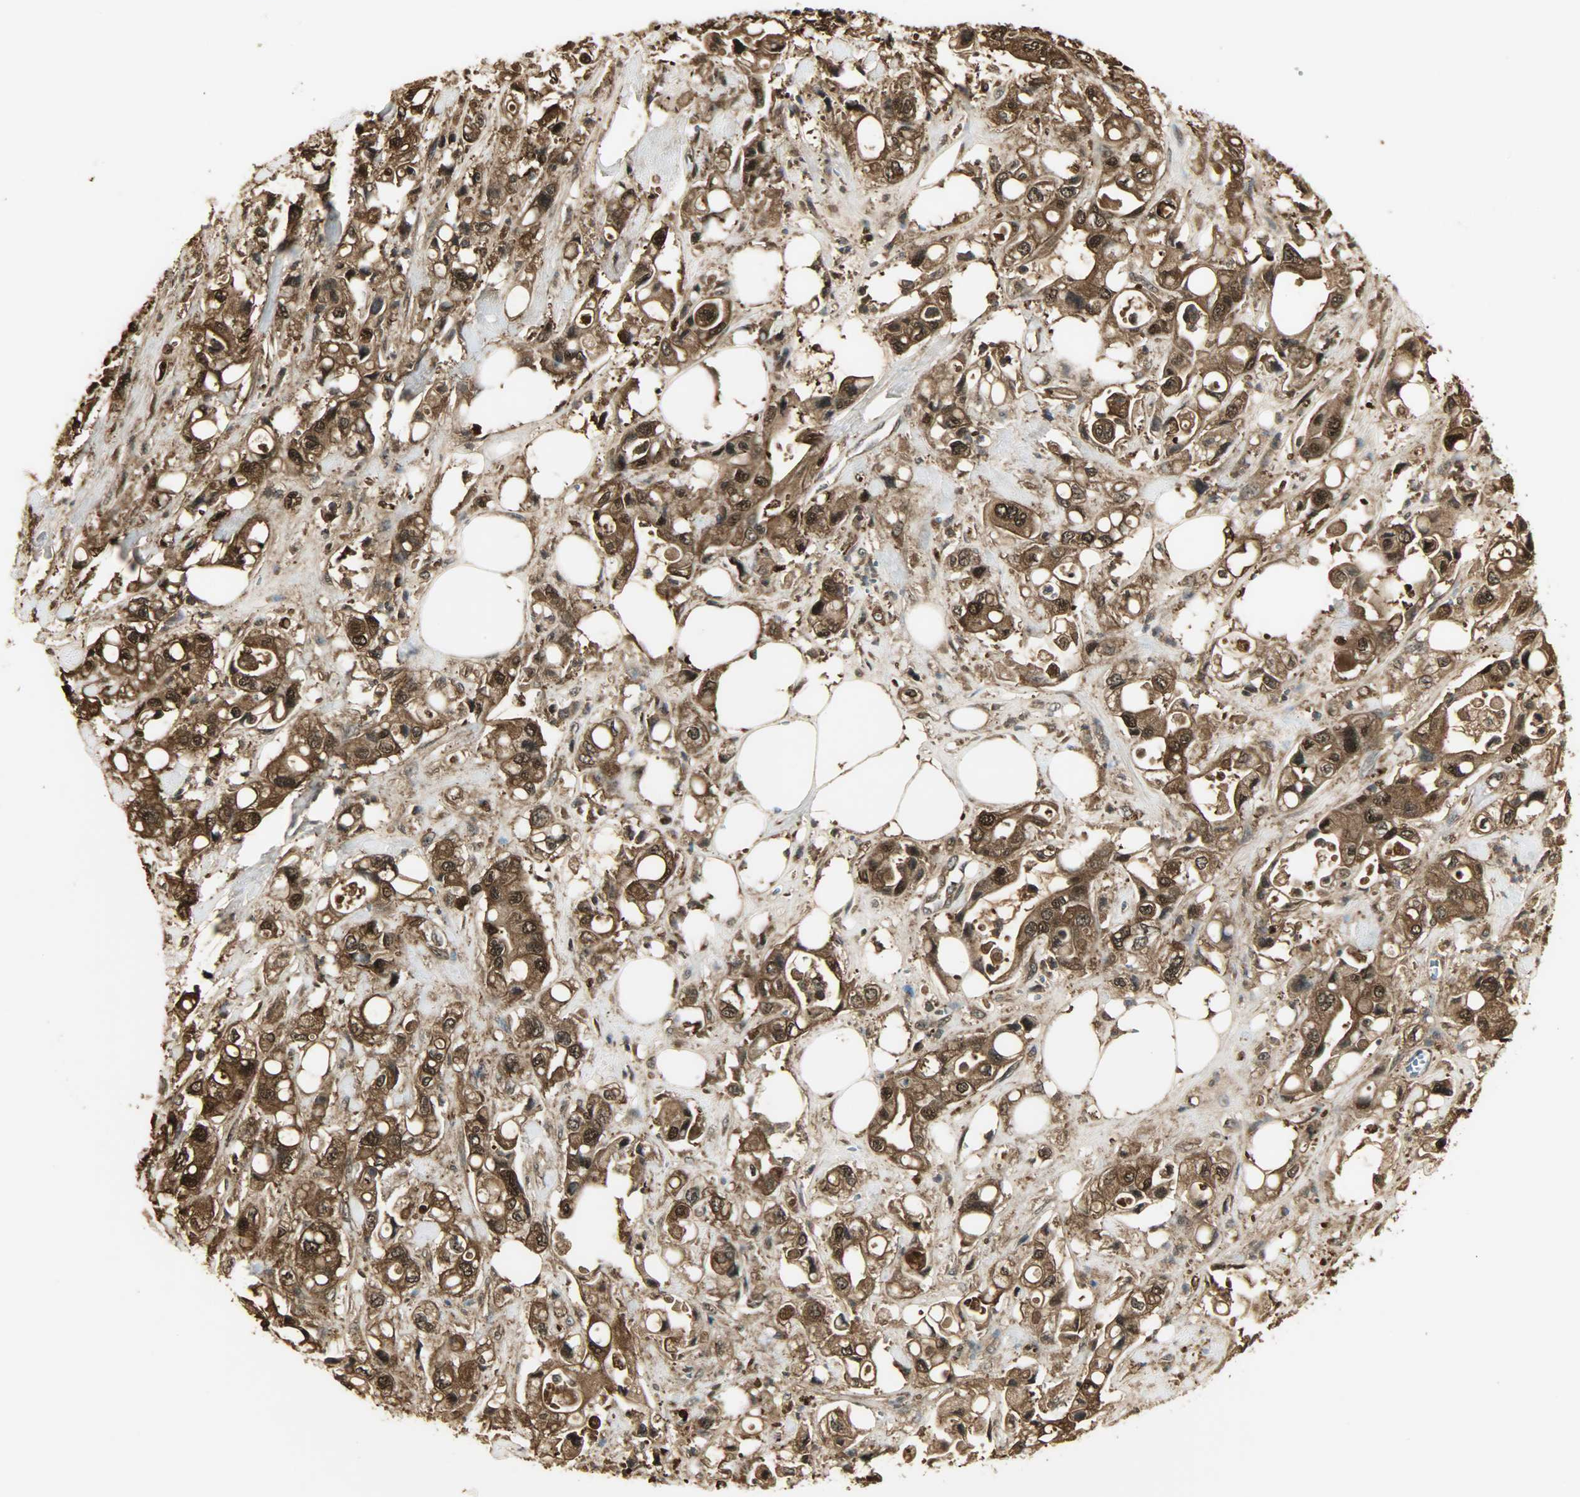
{"staining": {"intensity": "strong", "quantity": ">75%", "location": "cytoplasmic/membranous,nuclear"}, "tissue": "pancreatic cancer", "cell_type": "Tumor cells", "image_type": "cancer", "snomed": [{"axis": "morphology", "description": "Adenocarcinoma, NOS"}, {"axis": "topography", "description": "Pancreas"}], "caption": "Pancreatic cancer stained with a protein marker displays strong staining in tumor cells.", "gene": "YWHAZ", "patient": {"sex": "male", "age": 70}}